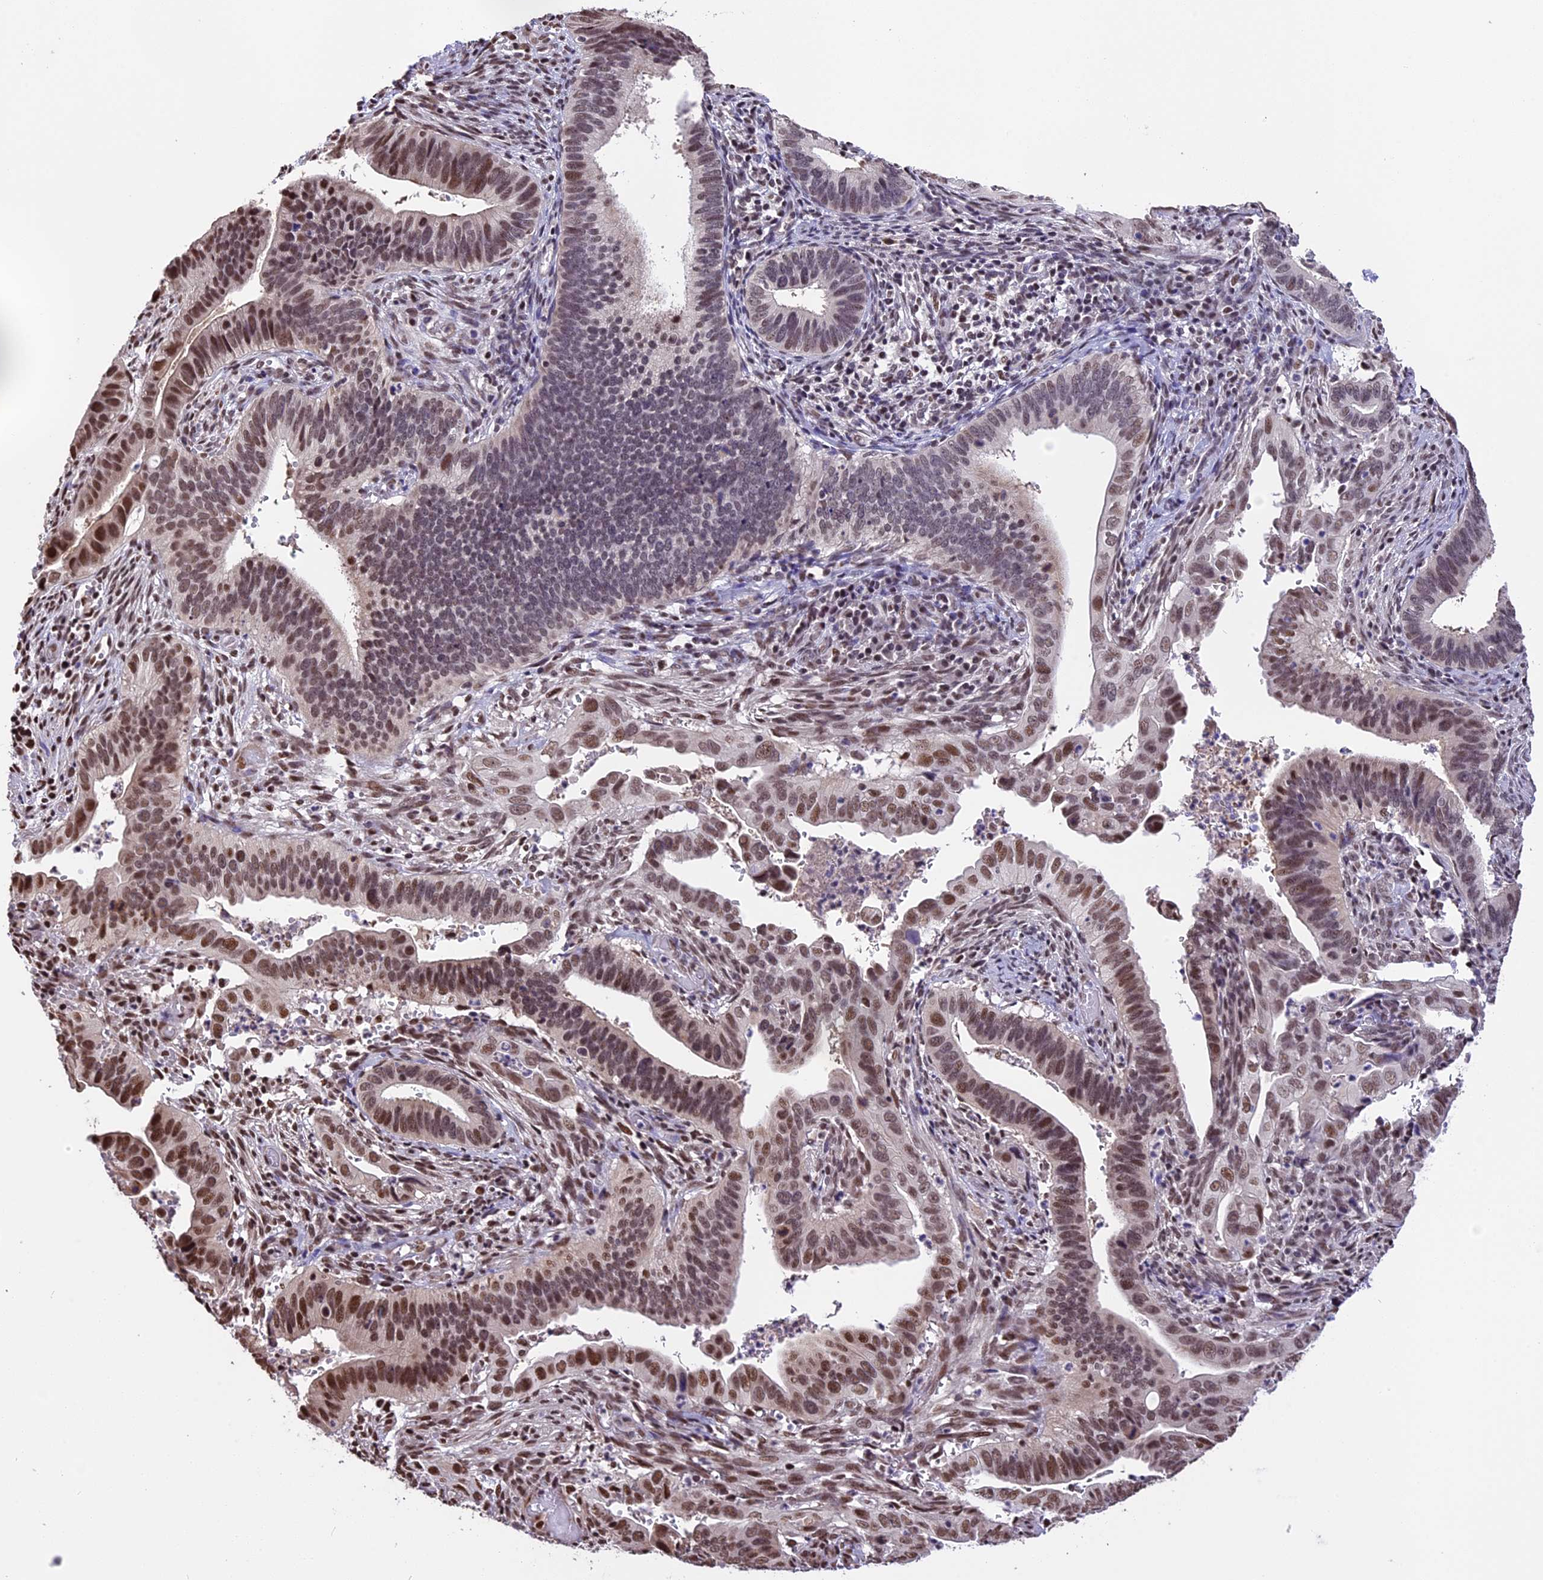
{"staining": {"intensity": "moderate", "quantity": ">75%", "location": "nuclear"}, "tissue": "cervical cancer", "cell_type": "Tumor cells", "image_type": "cancer", "snomed": [{"axis": "morphology", "description": "Adenocarcinoma, NOS"}, {"axis": "topography", "description": "Cervix"}], "caption": "Immunohistochemistry micrograph of neoplastic tissue: cervical adenocarcinoma stained using immunohistochemistry (IHC) demonstrates medium levels of moderate protein expression localized specifically in the nuclear of tumor cells, appearing as a nuclear brown color.", "gene": "POLR3E", "patient": {"sex": "female", "age": 42}}